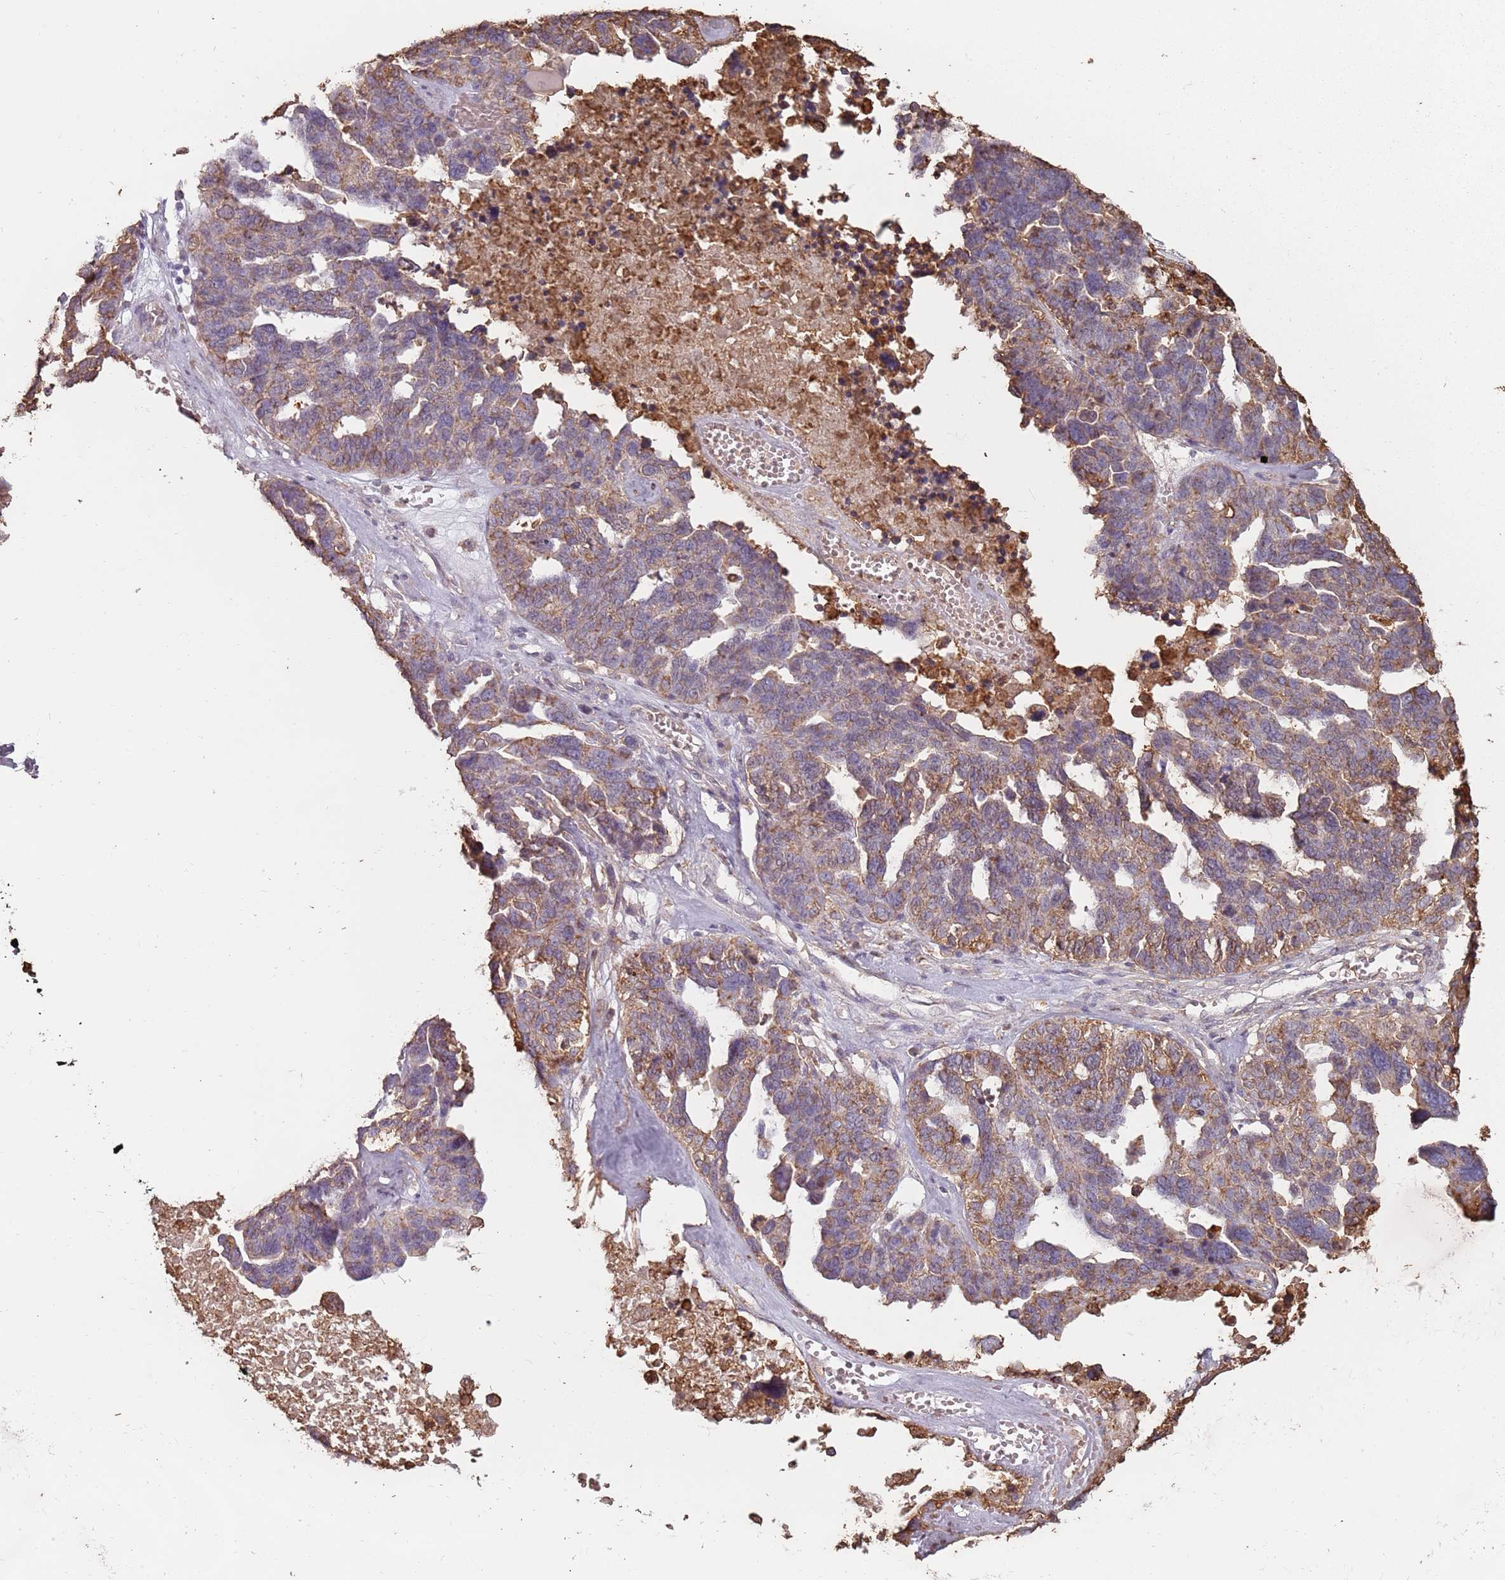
{"staining": {"intensity": "moderate", "quantity": ">75%", "location": "cytoplasmic/membranous"}, "tissue": "ovarian cancer", "cell_type": "Tumor cells", "image_type": "cancer", "snomed": [{"axis": "morphology", "description": "Cystadenocarcinoma, serous, NOS"}, {"axis": "topography", "description": "Ovary"}], "caption": "Human ovarian serous cystadenocarcinoma stained for a protein (brown) exhibits moderate cytoplasmic/membranous positive expression in approximately >75% of tumor cells.", "gene": "ATOSB", "patient": {"sex": "female", "age": 59}}